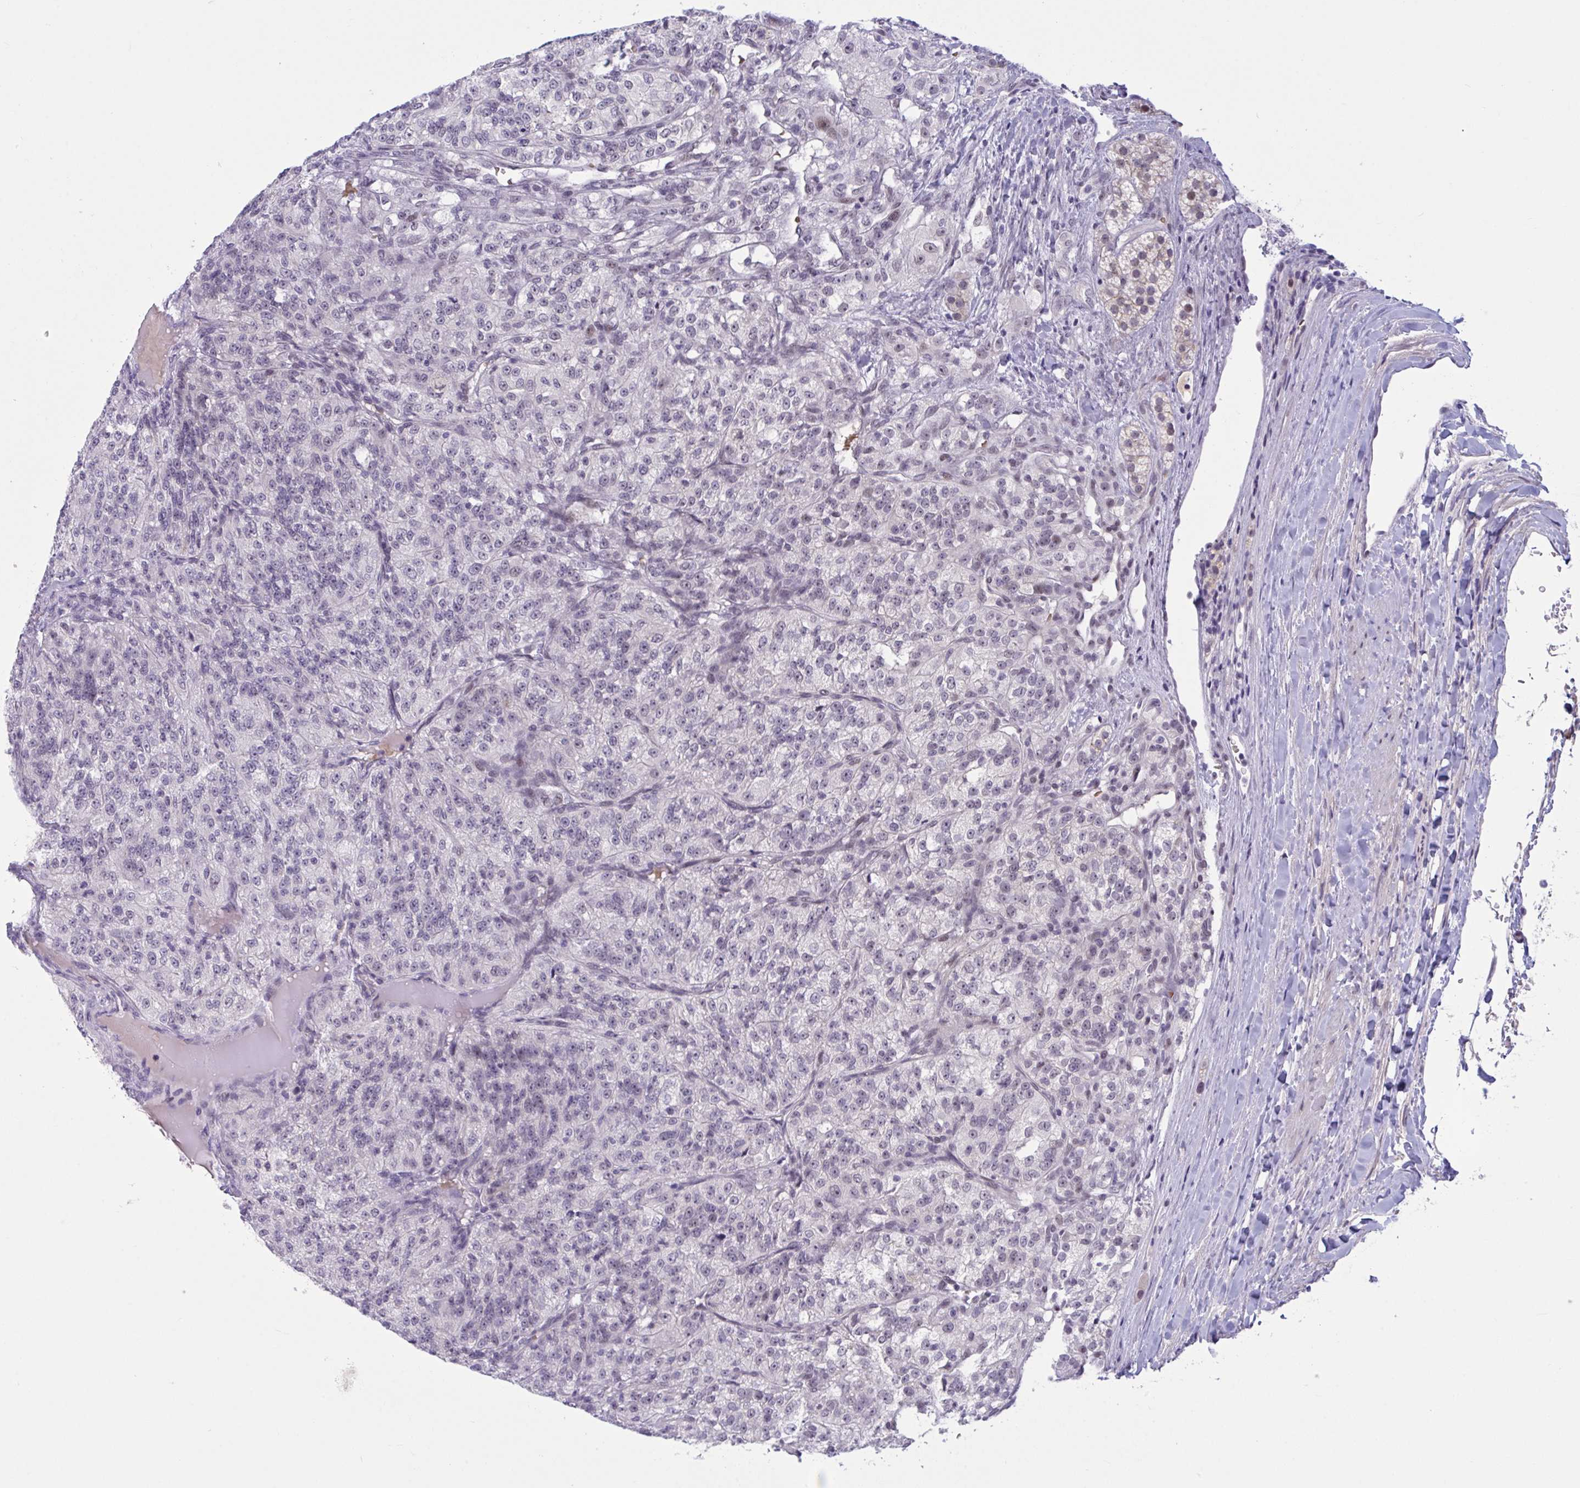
{"staining": {"intensity": "negative", "quantity": "none", "location": "none"}, "tissue": "renal cancer", "cell_type": "Tumor cells", "image_type": "cancer", "snomed": [{"axis": "morphology", "description": "Adenocarcinoma, NOS"}, {"axis": "topography", "description": "Kidney"}], "caption": "Micrograph shows no significant protein expression in tumor cells of adenocarcinoma (renal).", "gene": "CNGB3", "patient": {"sex": "female", "age": 63}}